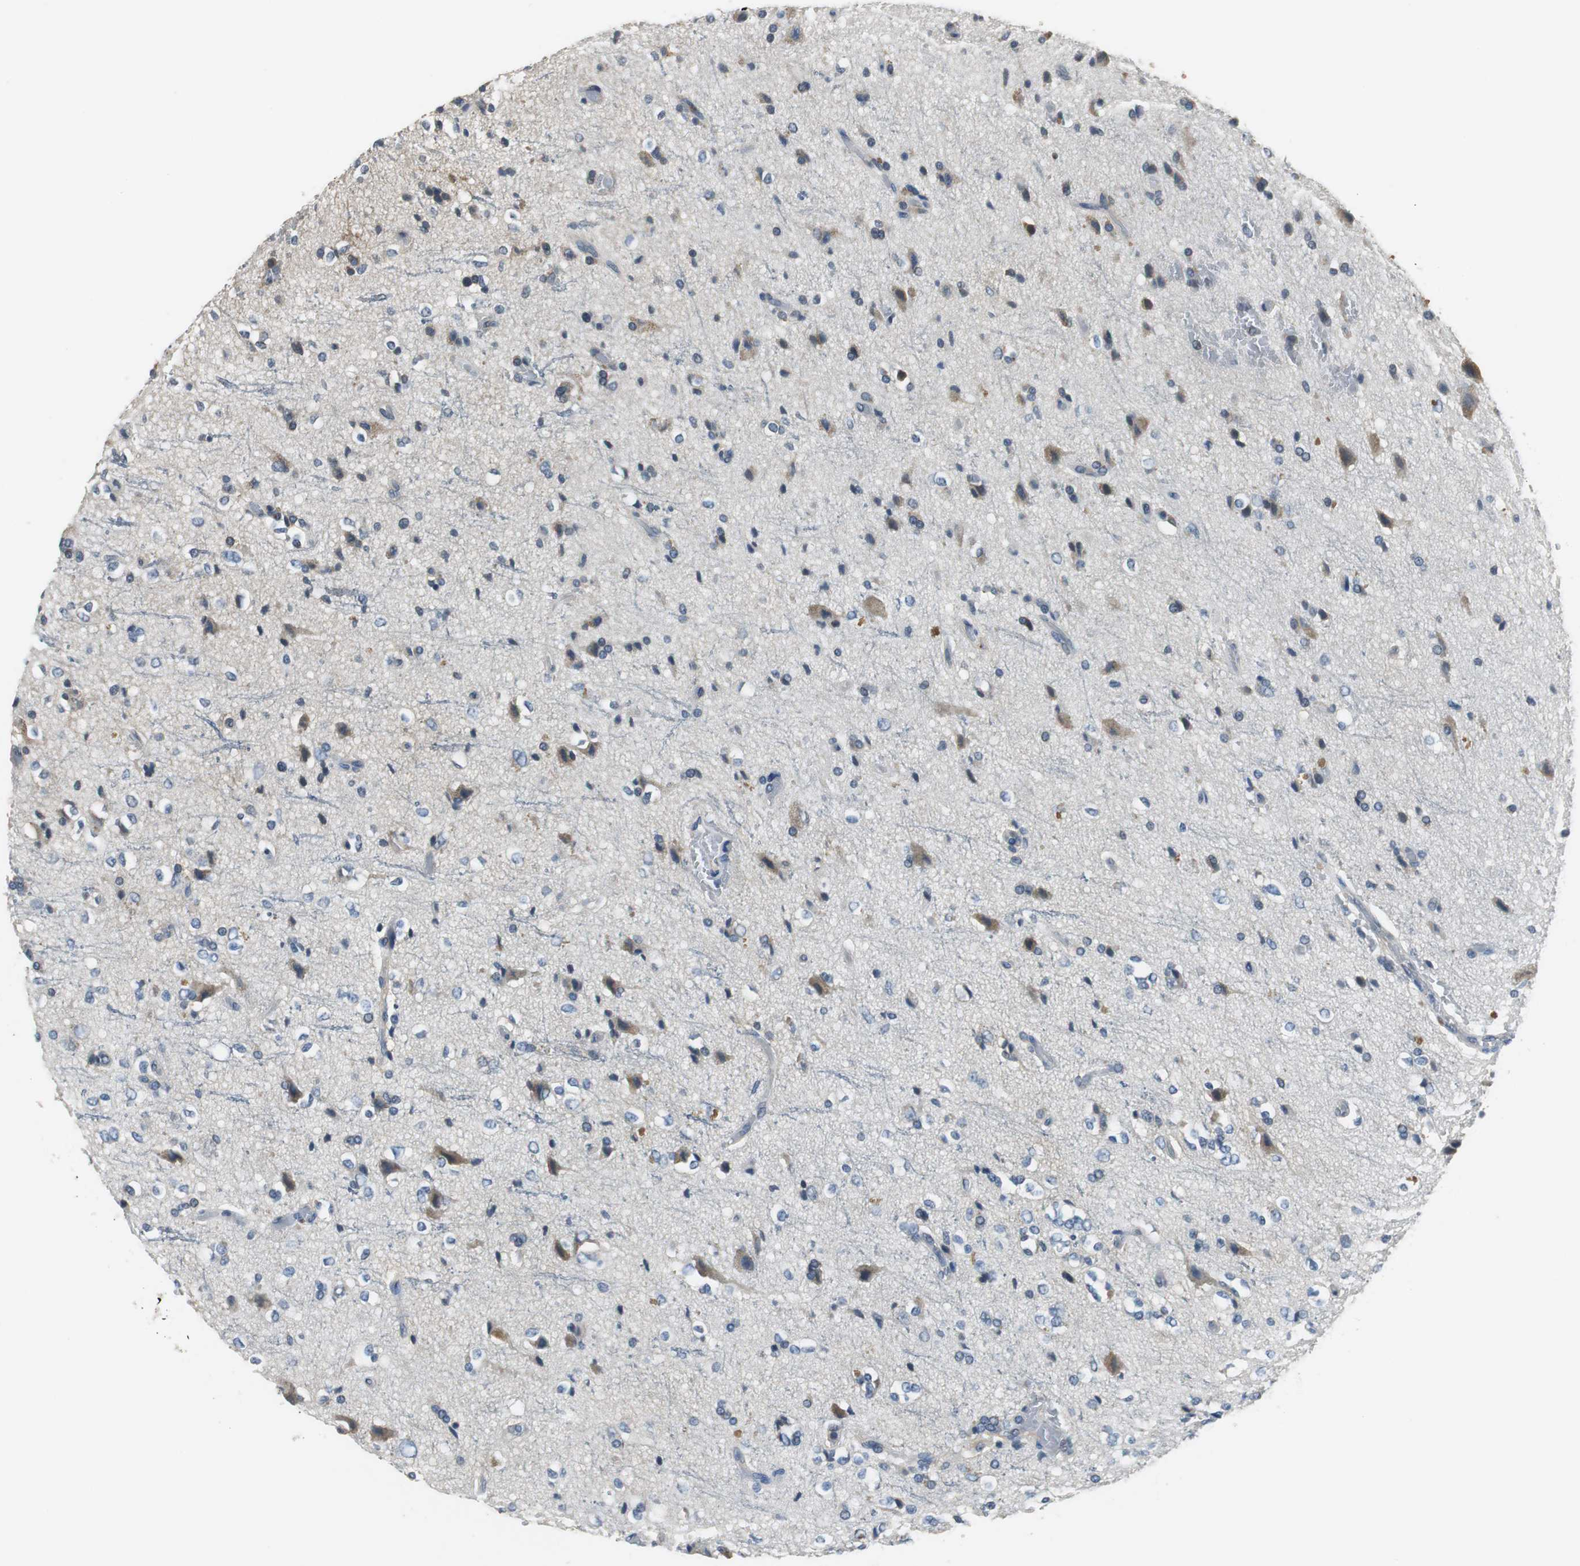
{"staining": {"intensity": "weak", "quantity": "<25%", "location": "cytoplasmic/membranous"}, "tissue": "glioma", "cell_type": "Tumor cells", "image_type": "cancer", "snomed": [{"axis": "morphology", "description": "Glioma, malignant, High grade"}, {"axis": "topography", "description": "Brain"}], "caption": "Histopathology image shows no protein positivity in tumor cells of high-grade glioma (malignant) tissue. Nuclei are stained in blue.", "gene": "MTIF2", "patient": {"sex": "male", "age": 47}}